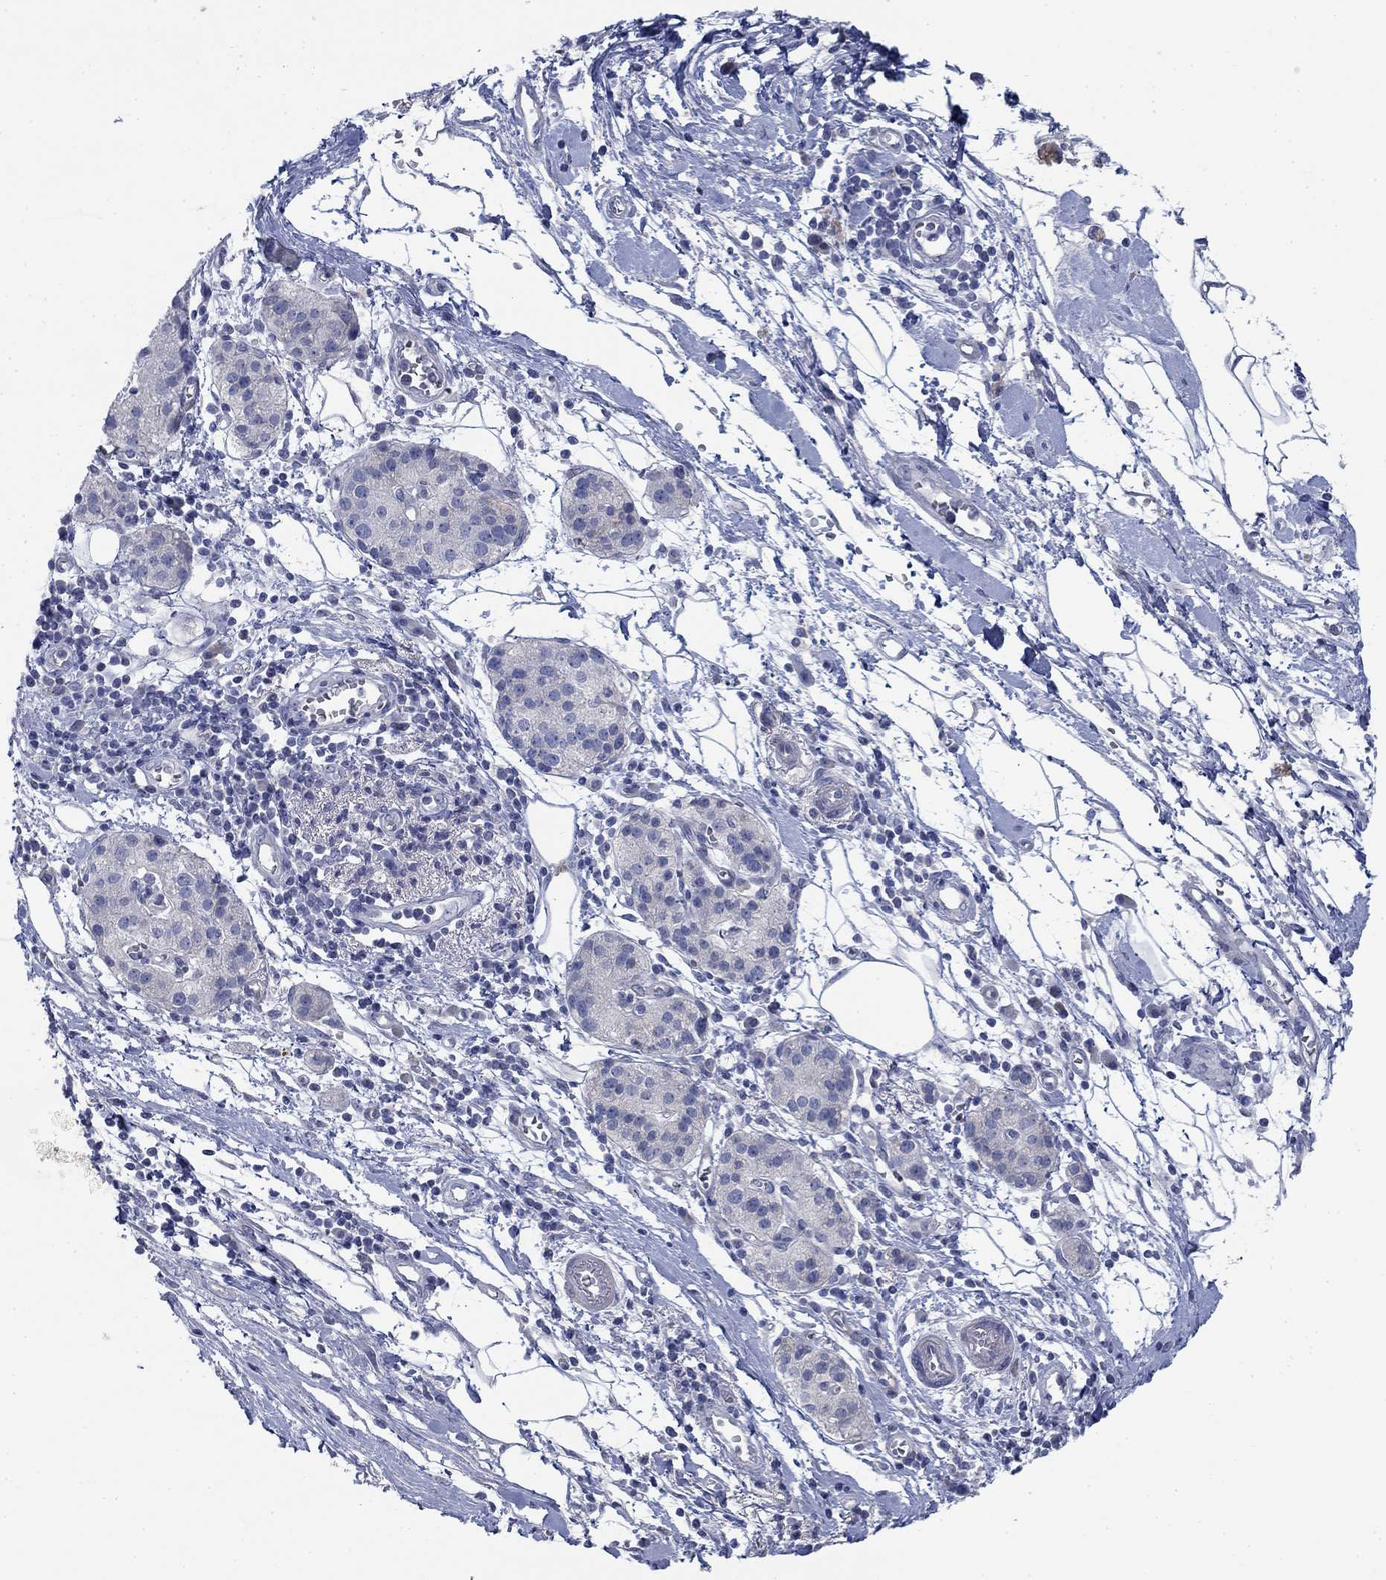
{"staining": {"intensity": "negative", "quantity": "none", "location": "none"}, "tissue": "pancreatic cancer", "cell_type": "Tumor cells", "image_type": "cancer", "snomed": [{"axis": "morphology", "description": "Adenocarcinoma, NOS"}, {"axis": "topography", "description": "Pancreas"}], "caption": "Adenocarcinoma (pancreatic) was stained to show a protein in brown. There is no significant positivity in tumor cells.", "gene": "DNER", "patient": {"sex": "male", "age": 72}}